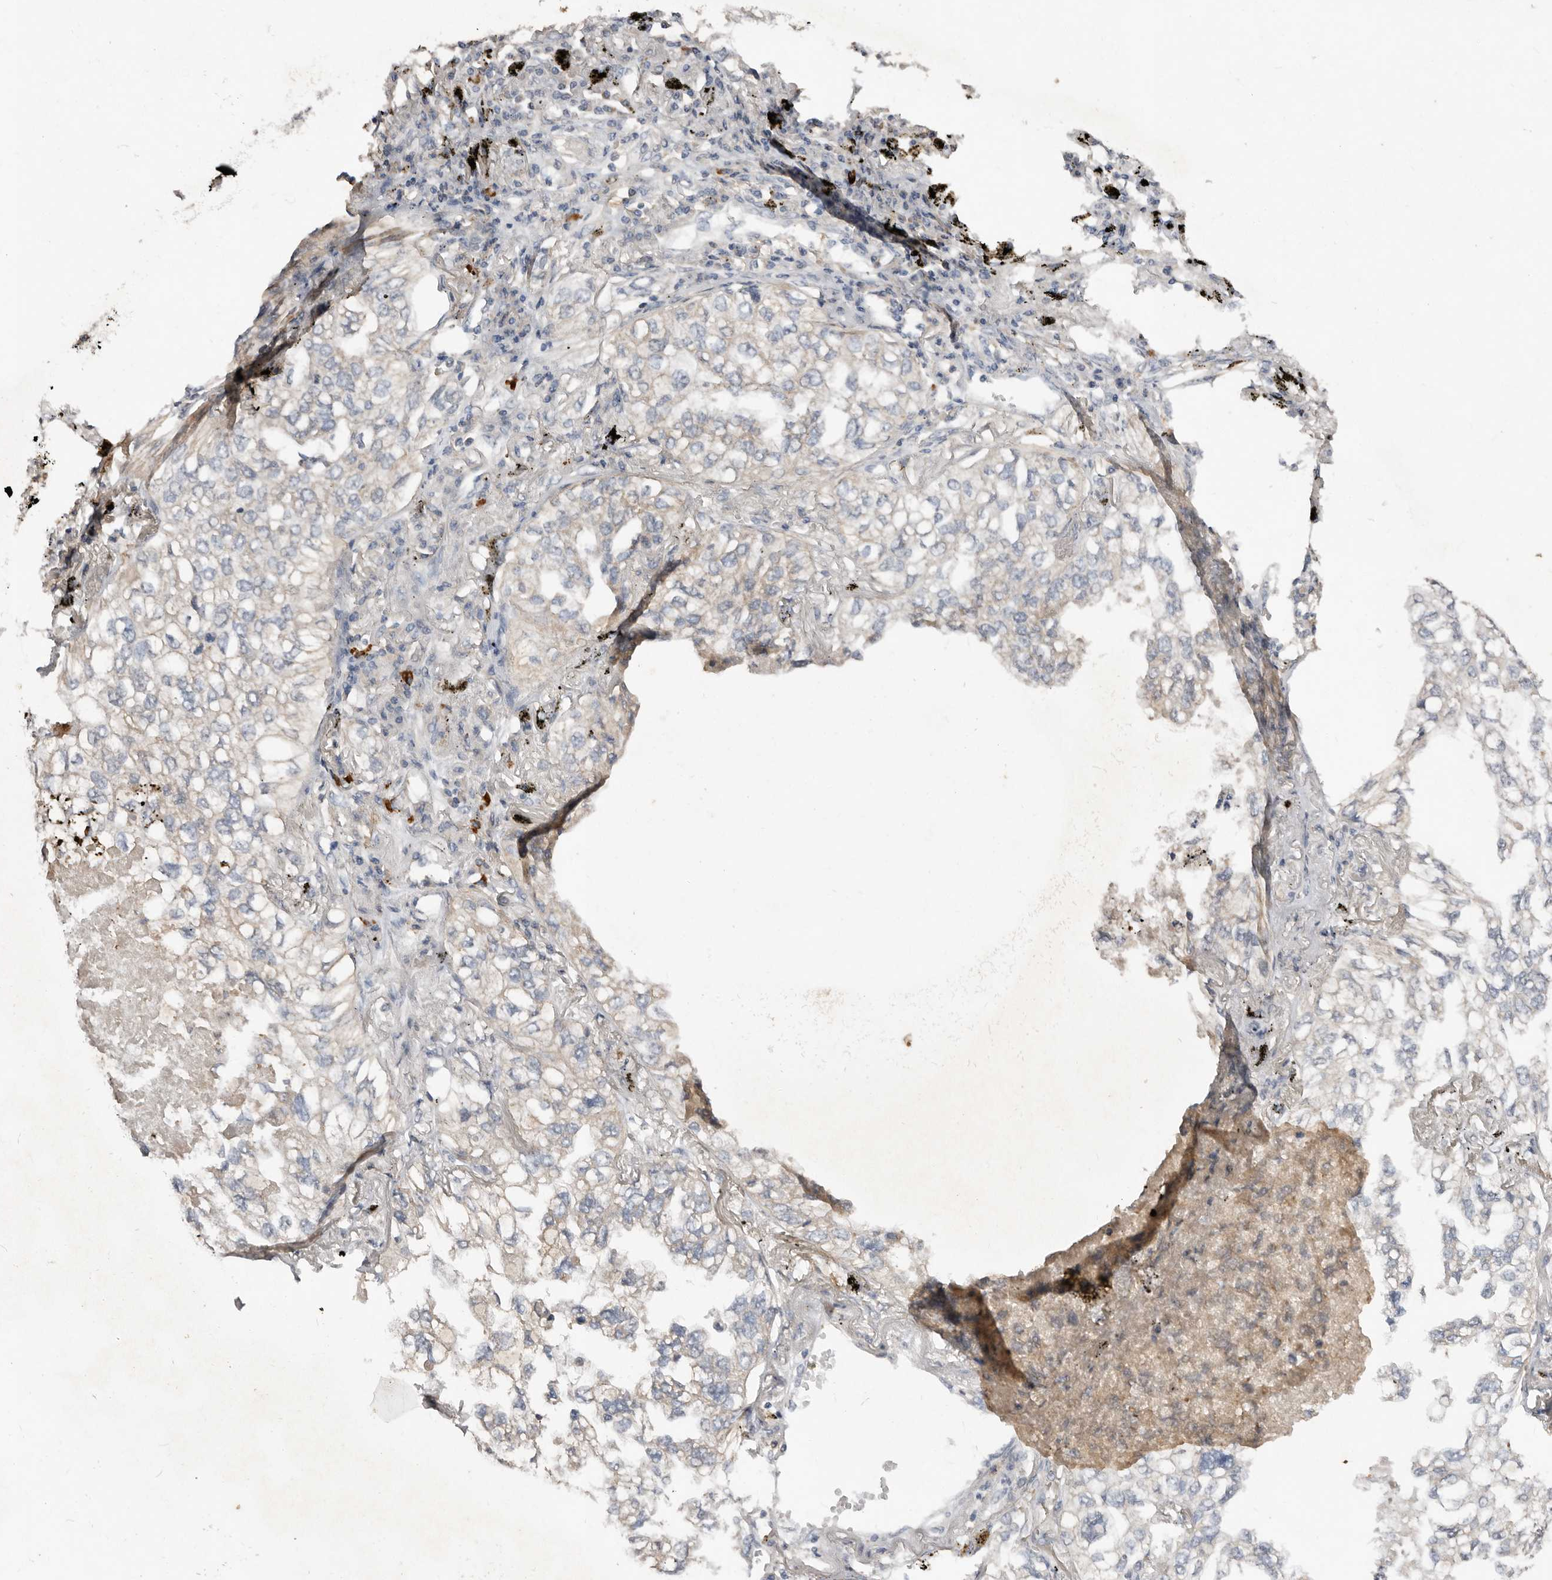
{"staining": {"intensity": "negative", "quantity": "none", "location": "none"}, "tissue": "lung cancer", "cell_type": "Tumor cells", "image_type": "cancer", "snomed": [{"axis": "morphology", "description": "Adenocarcinoma, NOS"}, {"axis": "topography", "description": "Lung"}], "caption": "Immunohistochemistry (IHC) photomicrograph of human lung cancer (adenocarcinoma) stained for a protein (brown), which demonstrates no staining in tumor cells. (DAB immunohistochemistry with hematoxylin counter stain).", "gene": "EDEM1", "patient": {"sex": "male", "age": 65}}